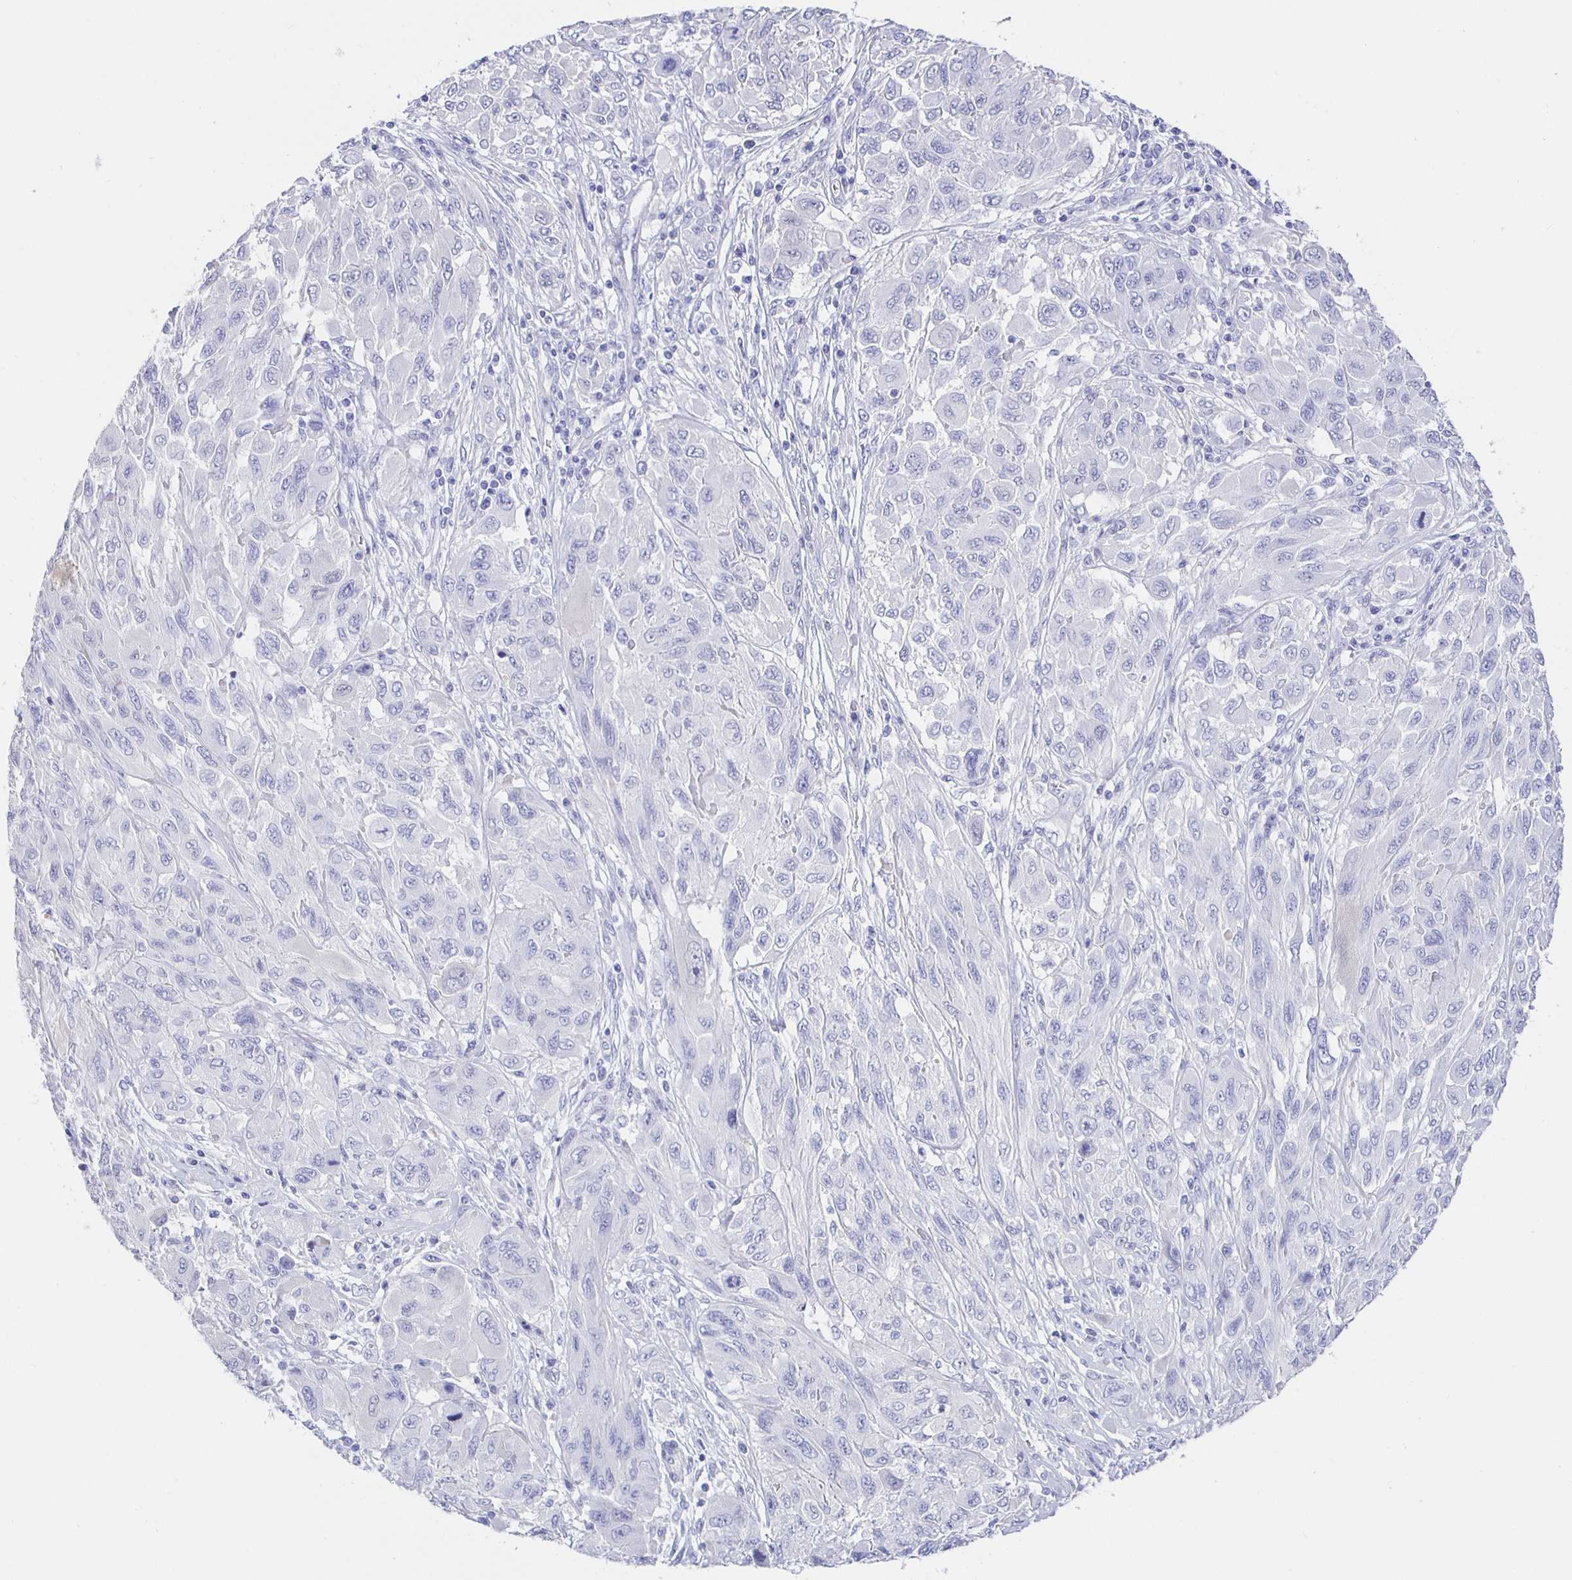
{"staining": {"intensity": "negative", "quantity": "none", "location": "none"}, "tissue": "melanoma", "cell_type": "Tumor cells", "image_type": "cancer", "snomed": [{"axis": "morphology", "description": "Malignant melanoma, NOS"}, {"axis": "topography", "description": "Skin"}], "caption": "A photomicrograph of melanoma stained for a protein reveals no brown staining in tumor cells. The staining was performed using DAB (3,3'-diaminobenzidine) to visualize the protein expression in brown, while the nuclei were stained in blue with hematoxylin (Magnification: 20x).", "gene": "HSPA4L", "patient": {"sex": "female", "age": 91}}